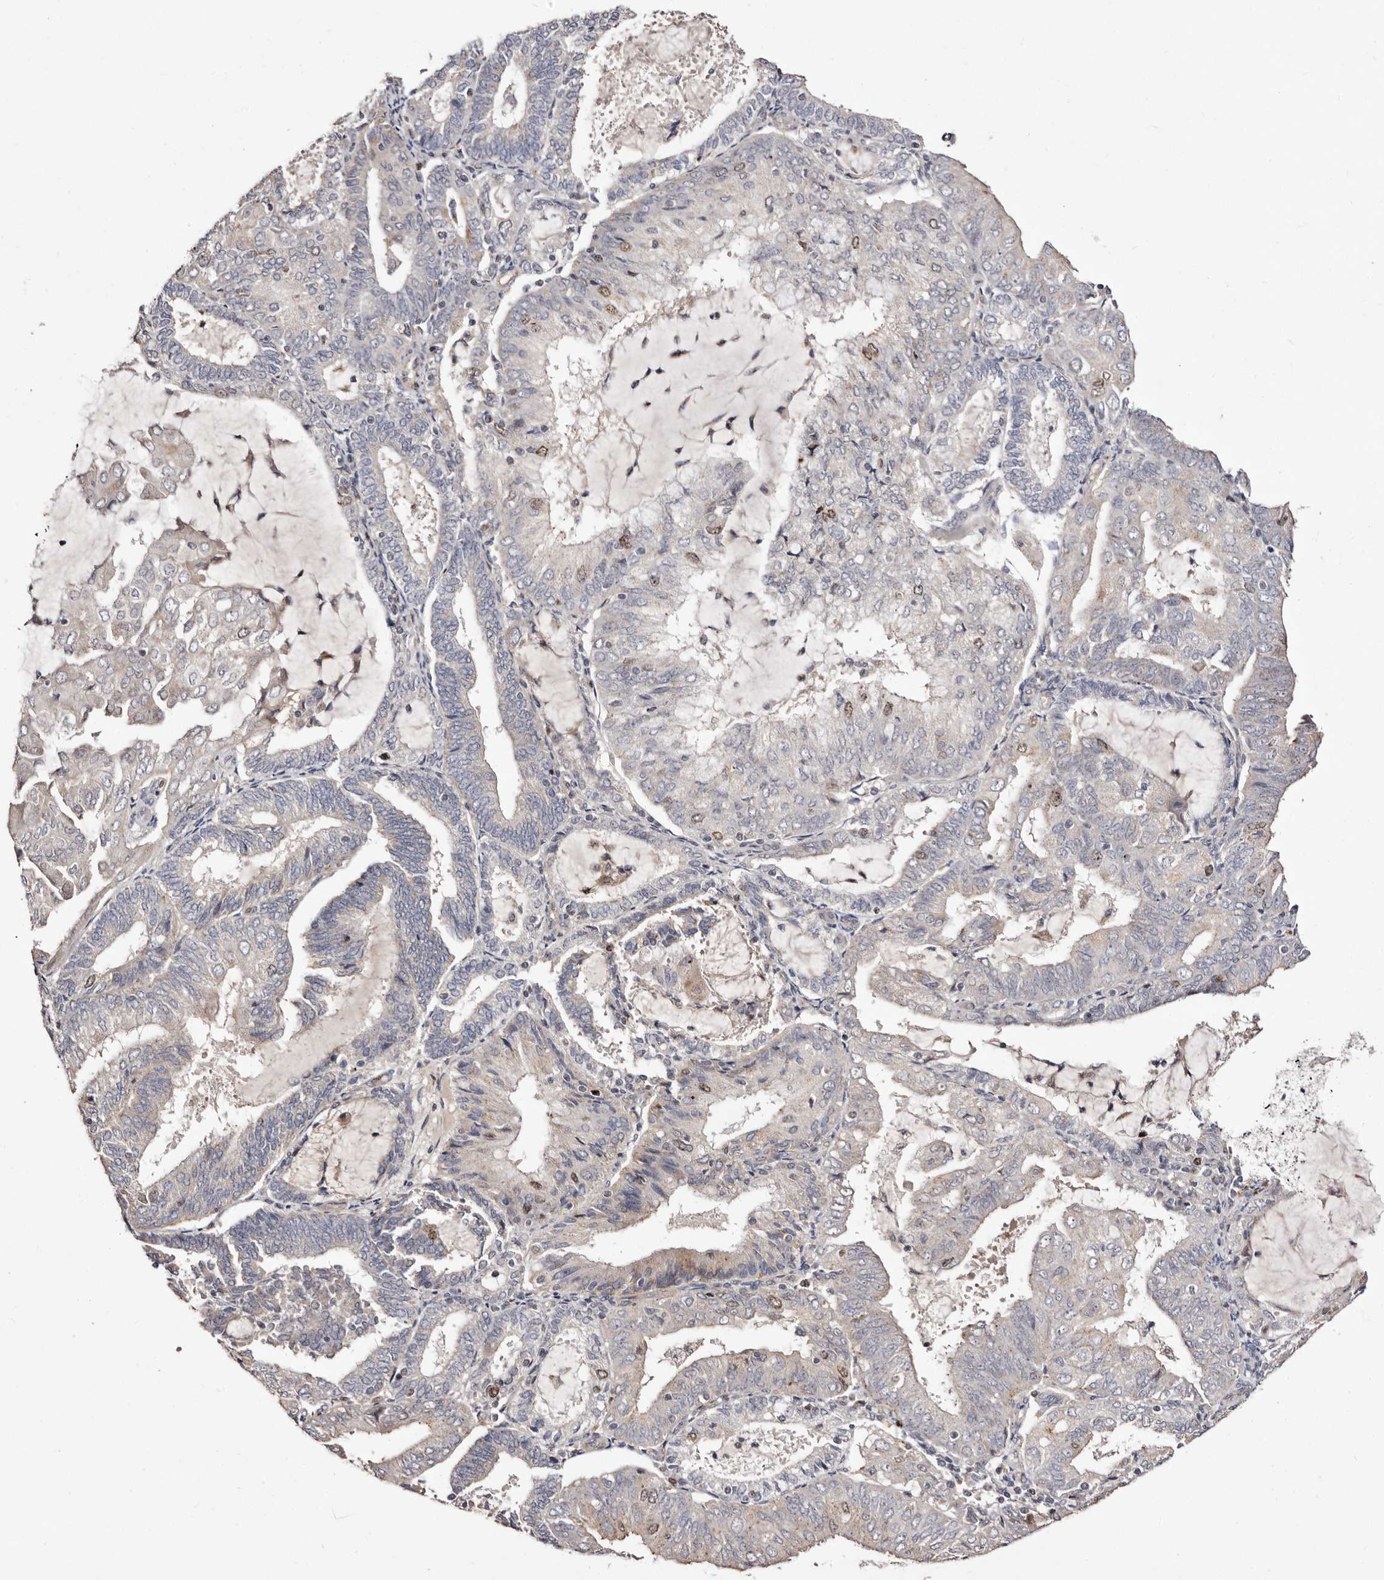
{"staining": {"intensity": "weak", "quantity": "<25%", "location": "nuclear"}, "tissue": "endometrial cancer", "cell_type": "Tumor cells", "image_type": "cancer", "snomed": [{"axis": "morphology", "description": "Adenocarcinoma, NOS"}, {"axis": "topography", "description": "Endometrium"}], "caption": "The micrograph demonstrates no staining of tumor cells in endometrial cancer.", "gene": "CDCA8", "patient": {"sex": "female", "age": 81}}